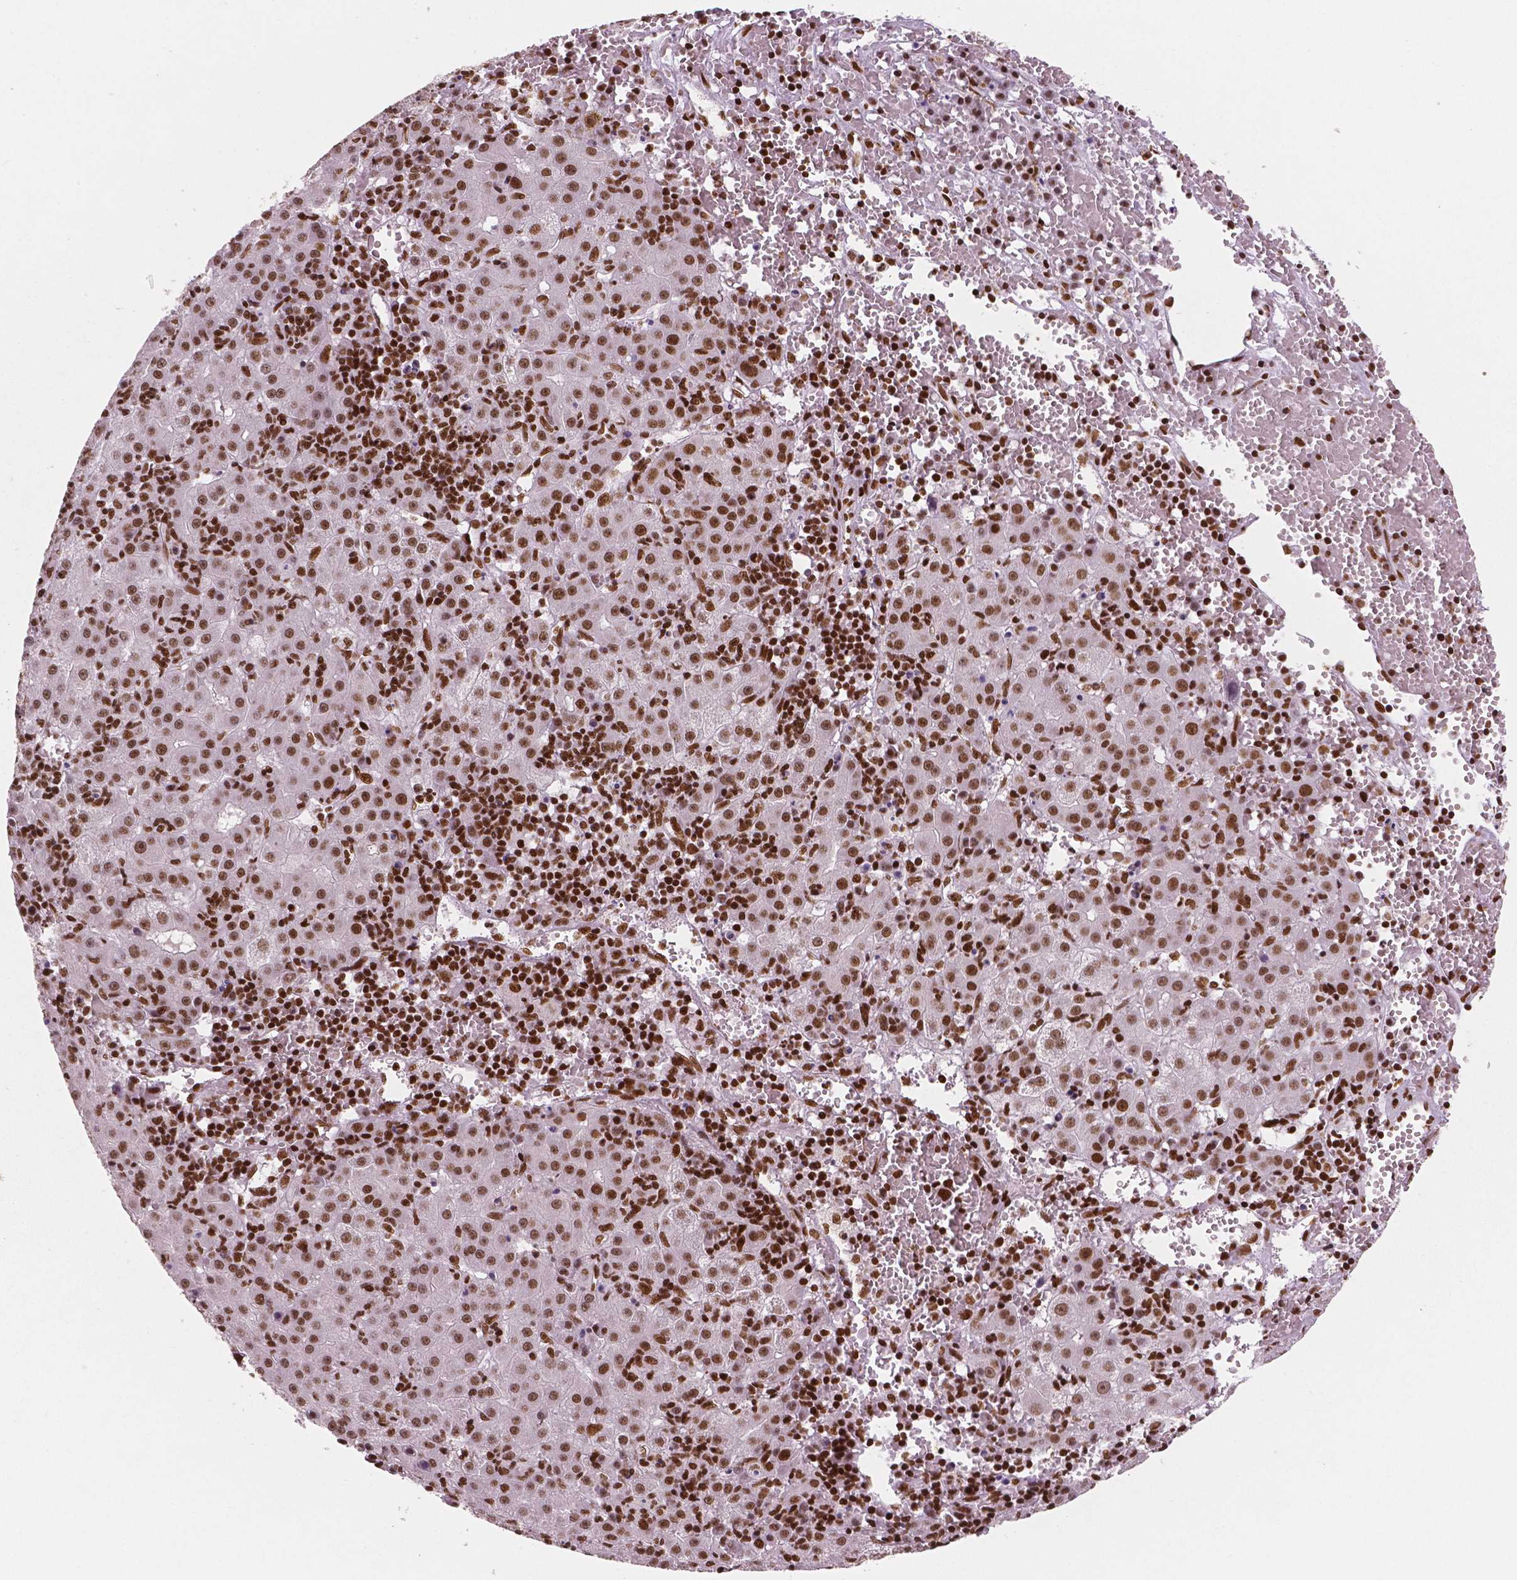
{"staining": {"intensity": "moderate", "quantity": ">75%", "location": "nuclear"}, "tissue": "liver cancer", "cell_type": "Tumor cells", "image_type": "cancer", "snomed": [{"axis": "morphology", "description": "Carcinoma, Hepatocellular, NOS"}, {"axis": "topography", "description": "Liver"}], "caption": "Immunohistochemistry (IHC) image of human hepatocellular carcinoma (liver) stained for a protein (brown), which shows medium levels of moderate nuclear expression in about >75% of tumor cells.", "gene": "BRD4", "patient": {"sex": "male", "age": 76}}